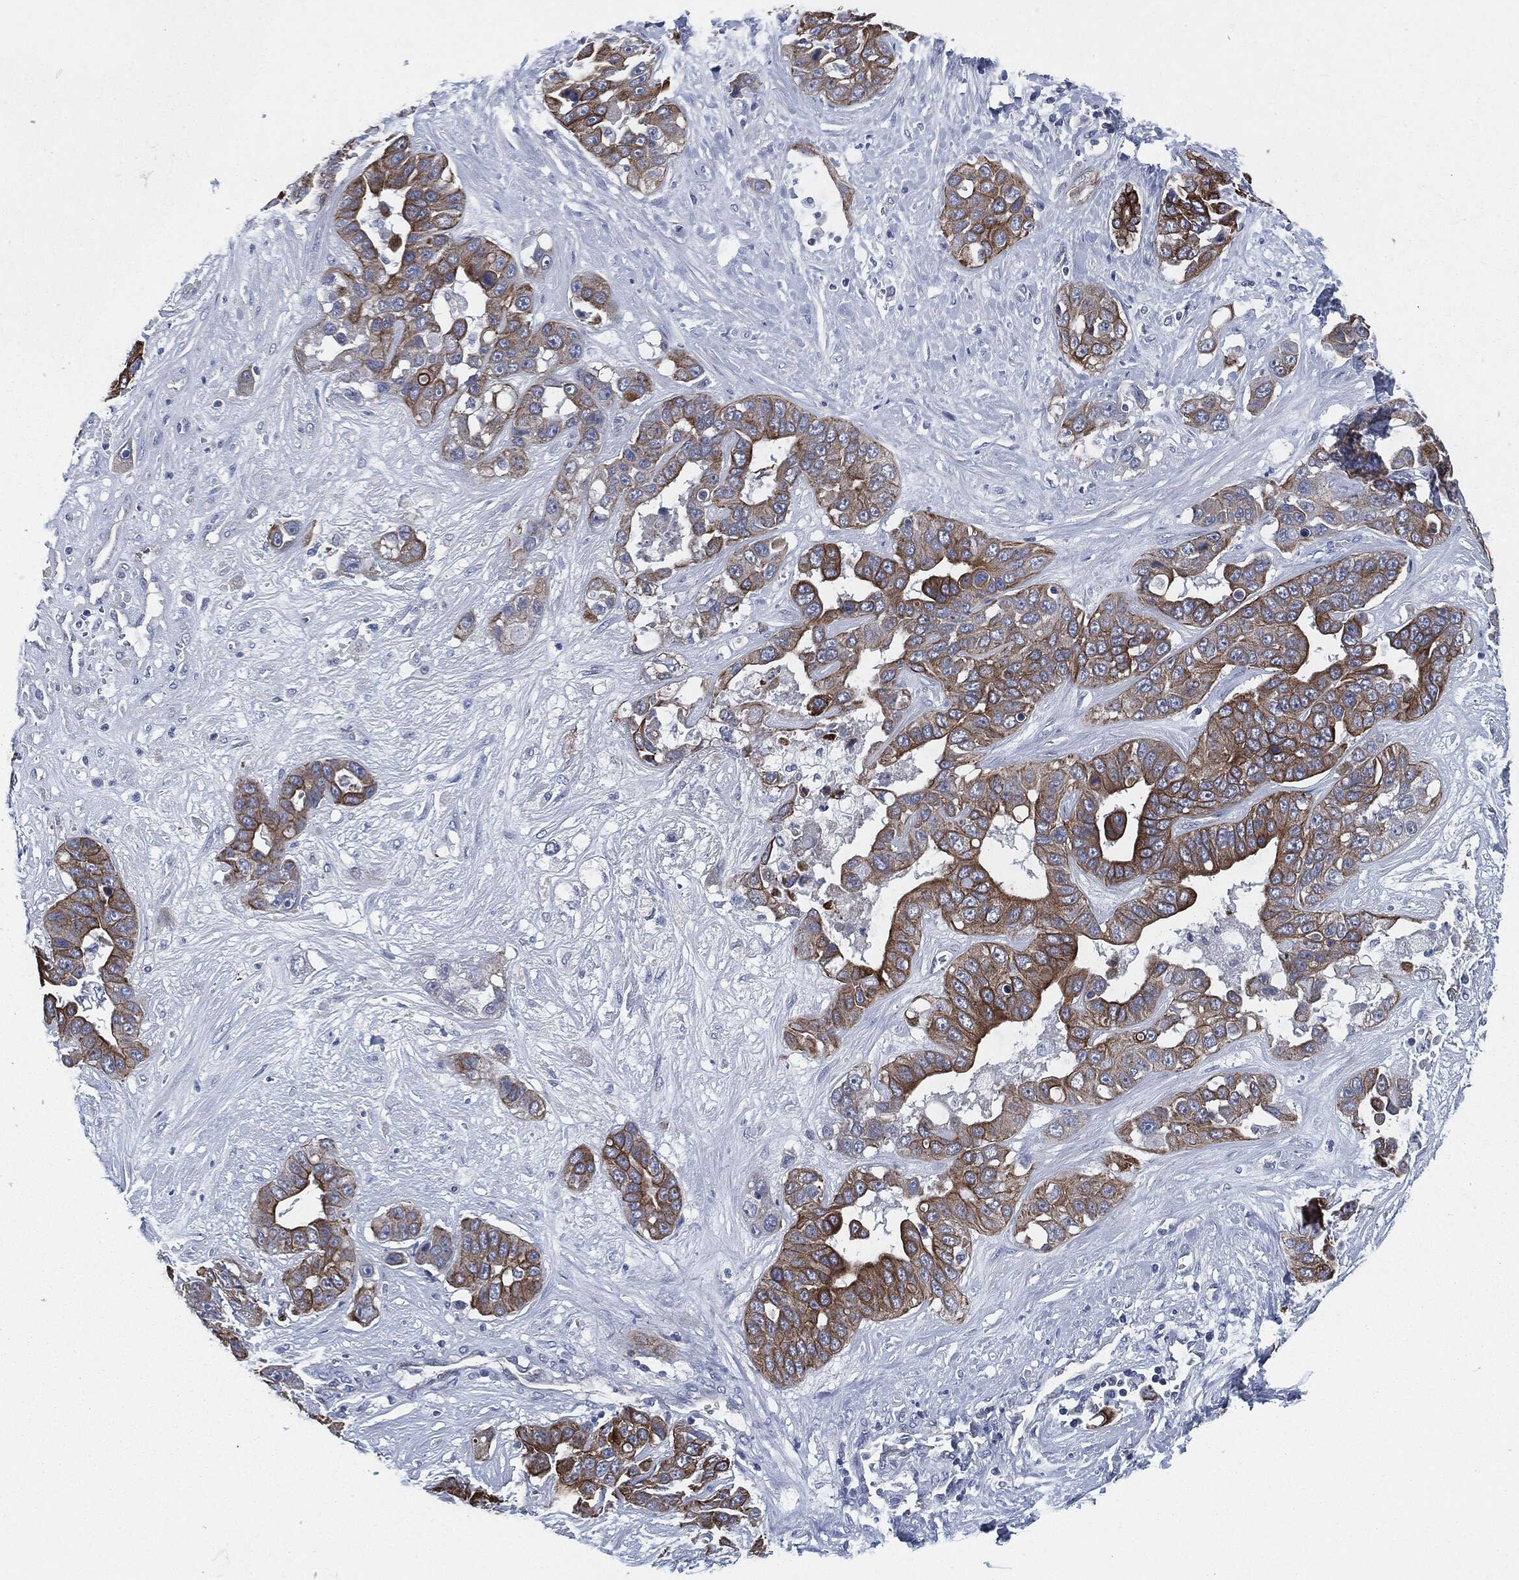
{"staining": {"intensity": "strong", "quantity": ">75%", "location": "cytoplasmic/membranous"}, "tissue": "liver cancer", "cell_type": "Tumor cells", "image_type": "cancer", "snomed": [{"axis": "morphology", "description": "Cholangiocarcinoma"}, {"axis": "topography", "description": "Liver"}], "caption": "Protein staining of liver cholangiocarcinoma tissue displays strong cytoplasmic/membranous staining in approximately >75% of tumor cells. The protein is shown in brown color, while the nuclei are stained blue.", "gene": "SHROOM2", "patient": {"sex": "female", "age": 52}}